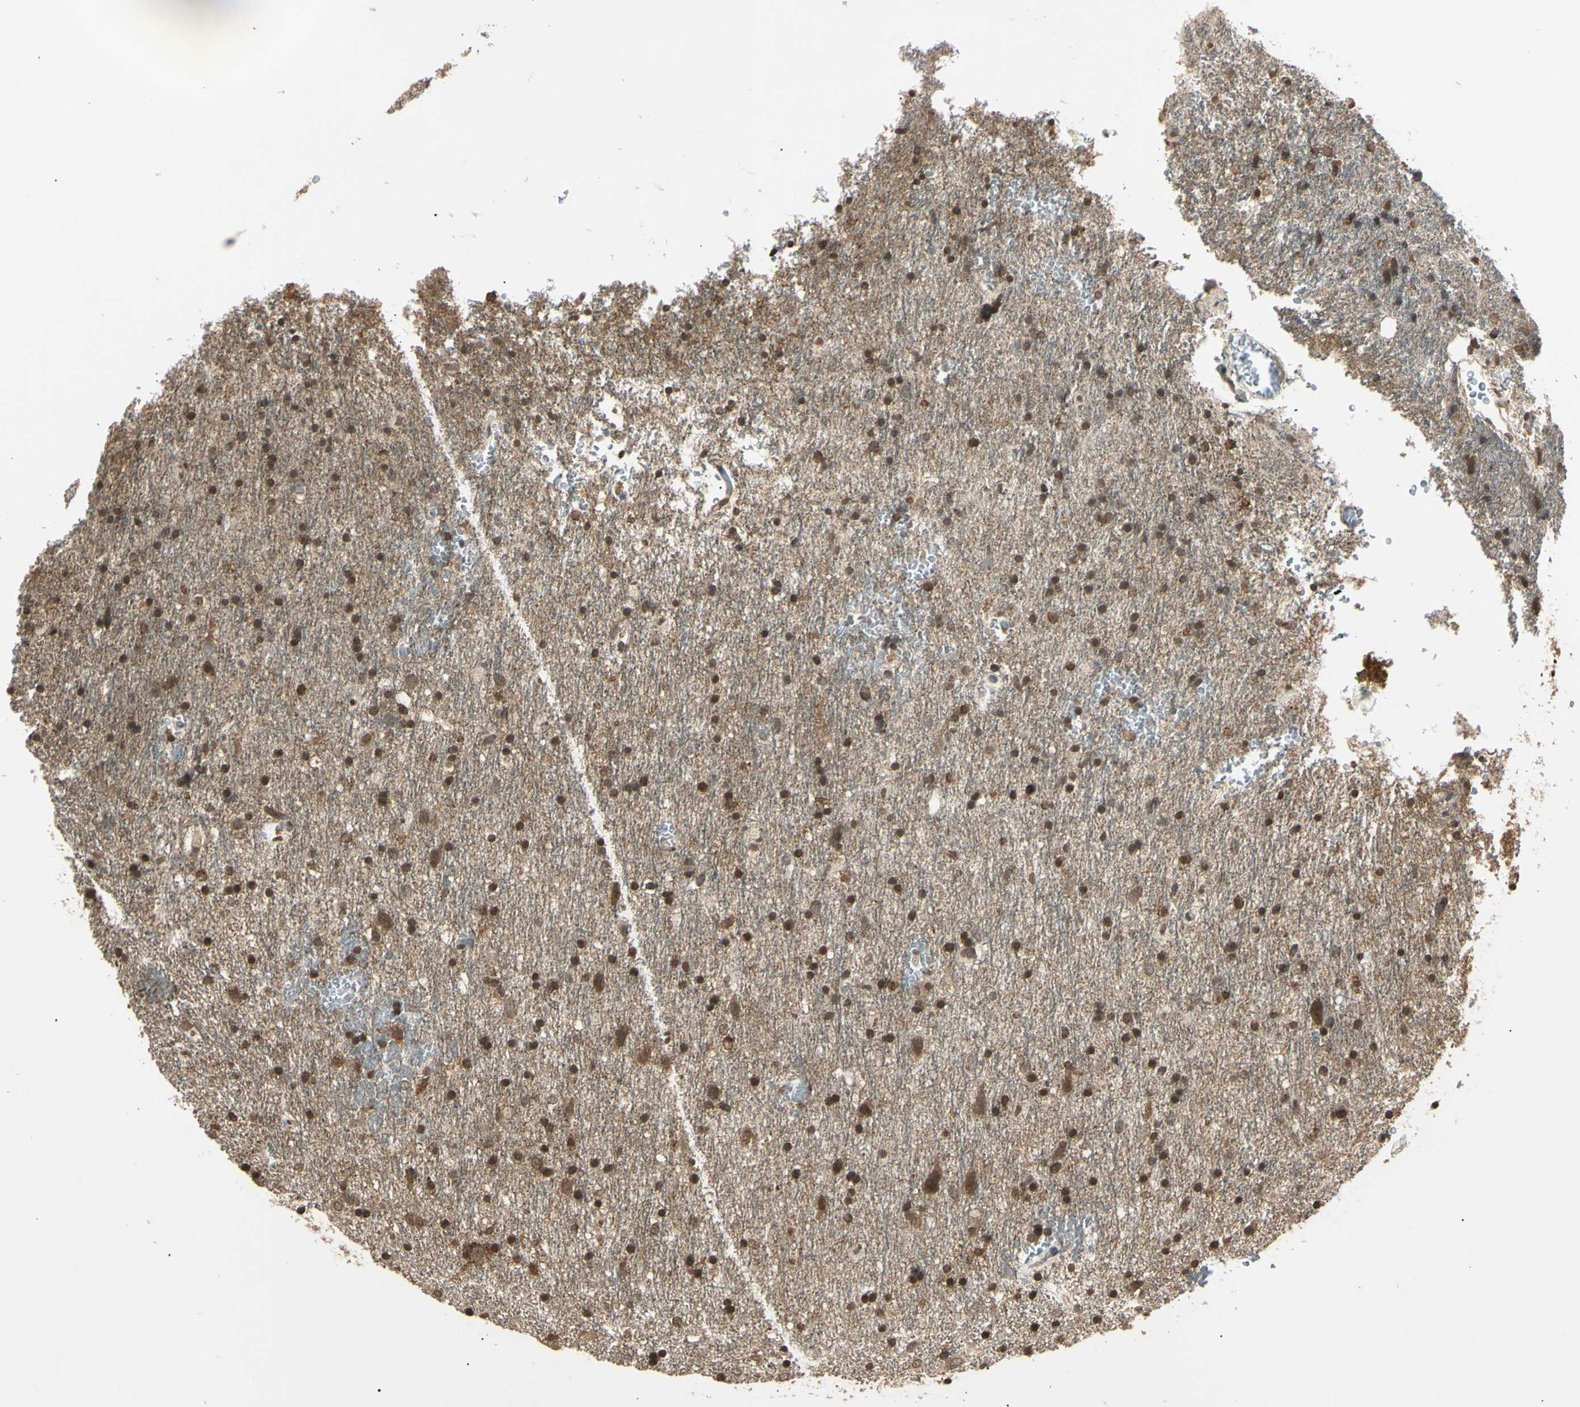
{"staining": {"intensity": "moderate", "quantity": ">75%", "location": "cytoplasmic/membranous,nuclear"}, "tissue": "glioma", "cell_type": "Tumor cells", "image_type": "cancer", "snomed": [{"axis": "morphology", "description": "Glioma, malignant, Low grade"}, {"axis": "topography", "description": "Brain"}], "caption": "Immunohistochemistry (IHC) staining of glioma, which displays medium levels of moderate cytoplasmic/membranous and nuclear staining in about >75% of tumor cells indicating moderate cytoplasmic/membranous and nuclear protein staining. The staining was performed using DAB (brown) for protein detection and nuclei were counterstained in hematoxylin (blue).", "gene": "EPN1", "patient": {"sex": "male", "age": 77}}